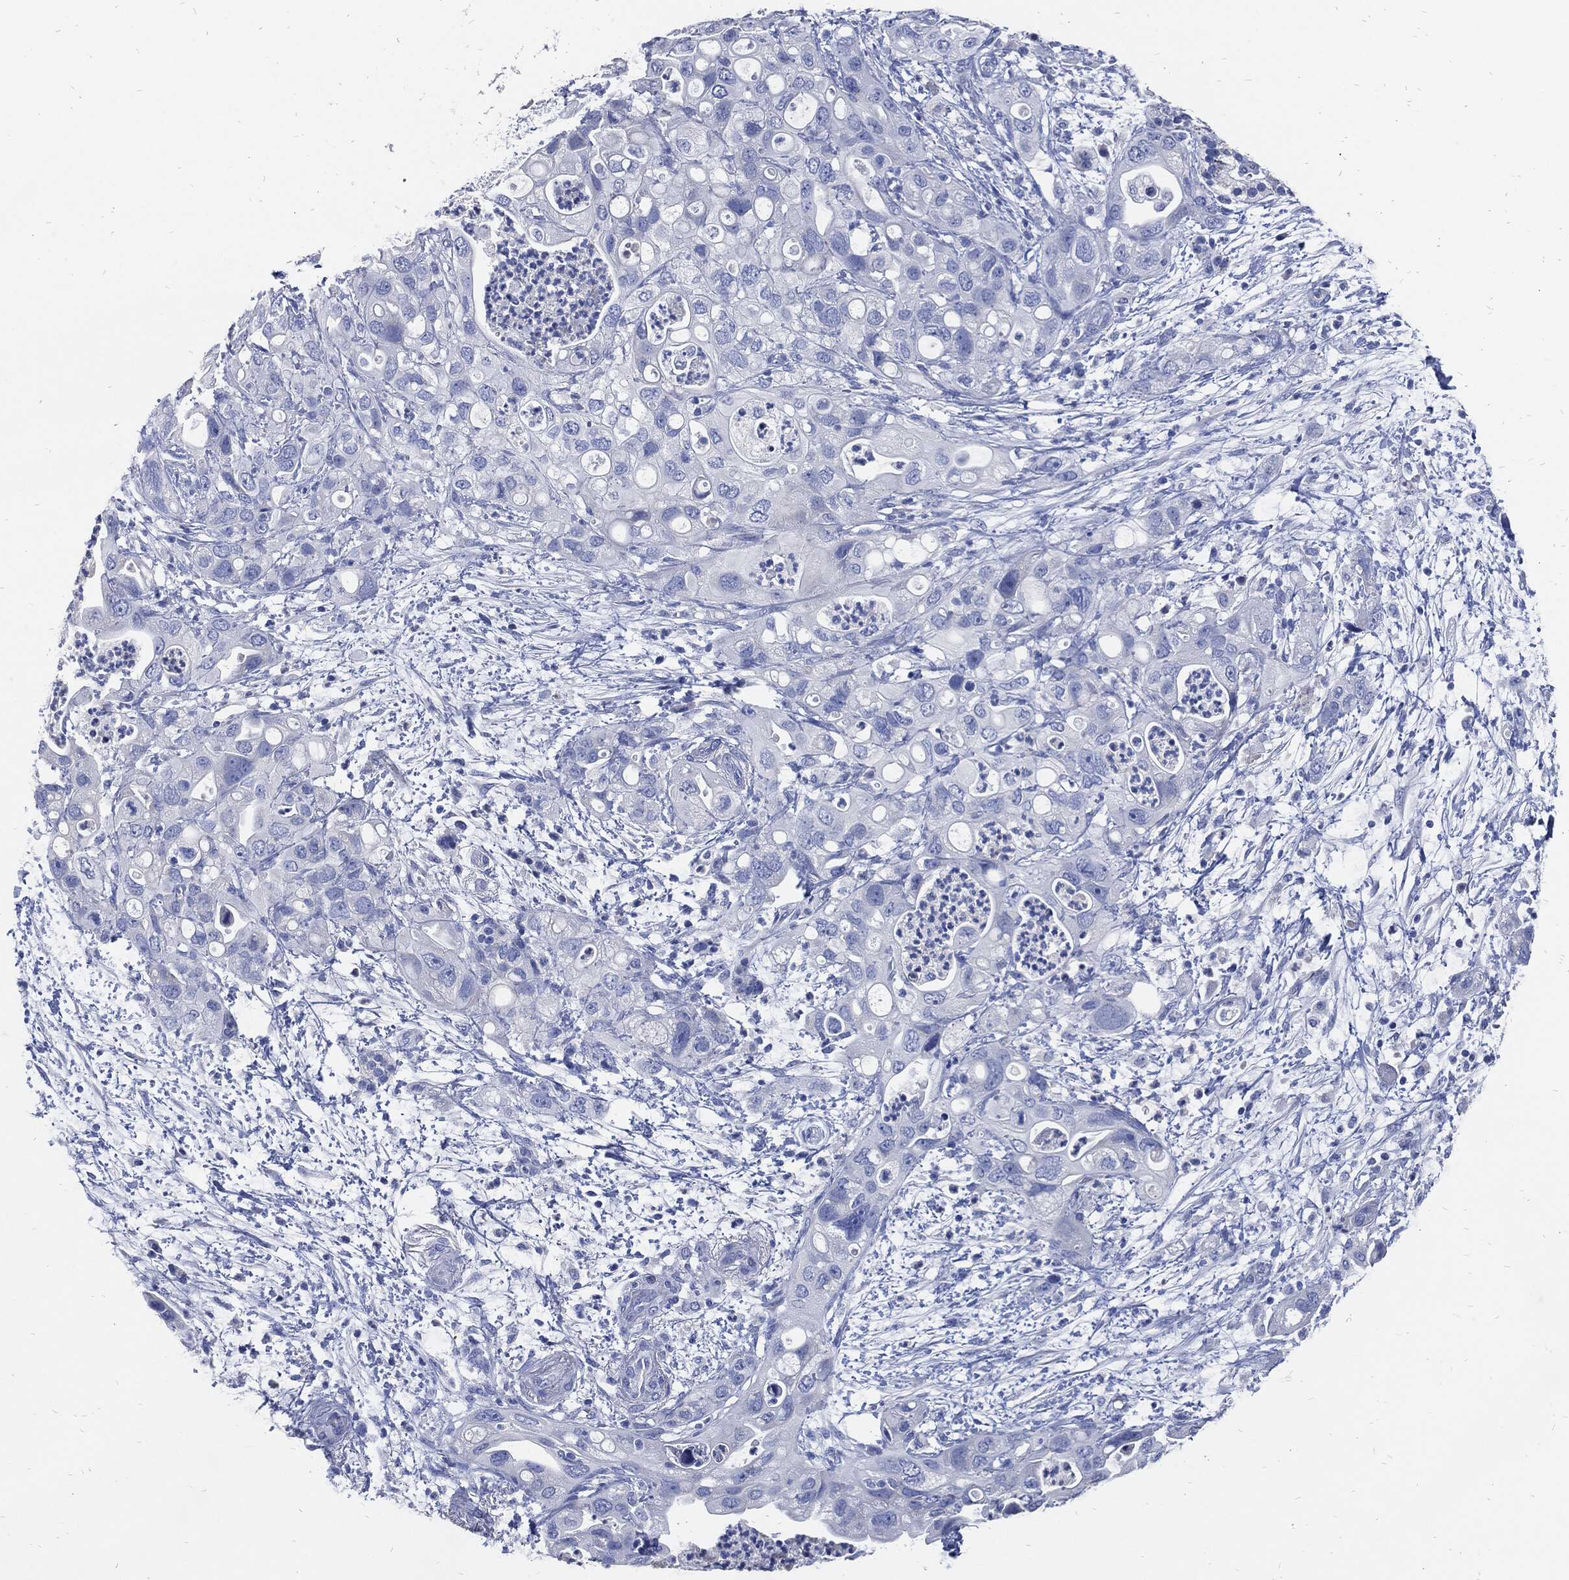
{"staining": {"intensity": "negative", "quantity": "none", "location": "none"}, "tissue": "pancreatic cancer", "cell_type": "Tumor cells", "image_type": "cancer", "snomed": [{"axis": "morphology", "description": "Adenocarcinoma, NOS"}, {"axis": "topography", "description": "Pancreas"}], "caption": "A histopathology image of human pancreatic cancer is negative for staining in tumor cells.", "gene": "FABP4", "patient": {"sex": "female", "age": 72}}